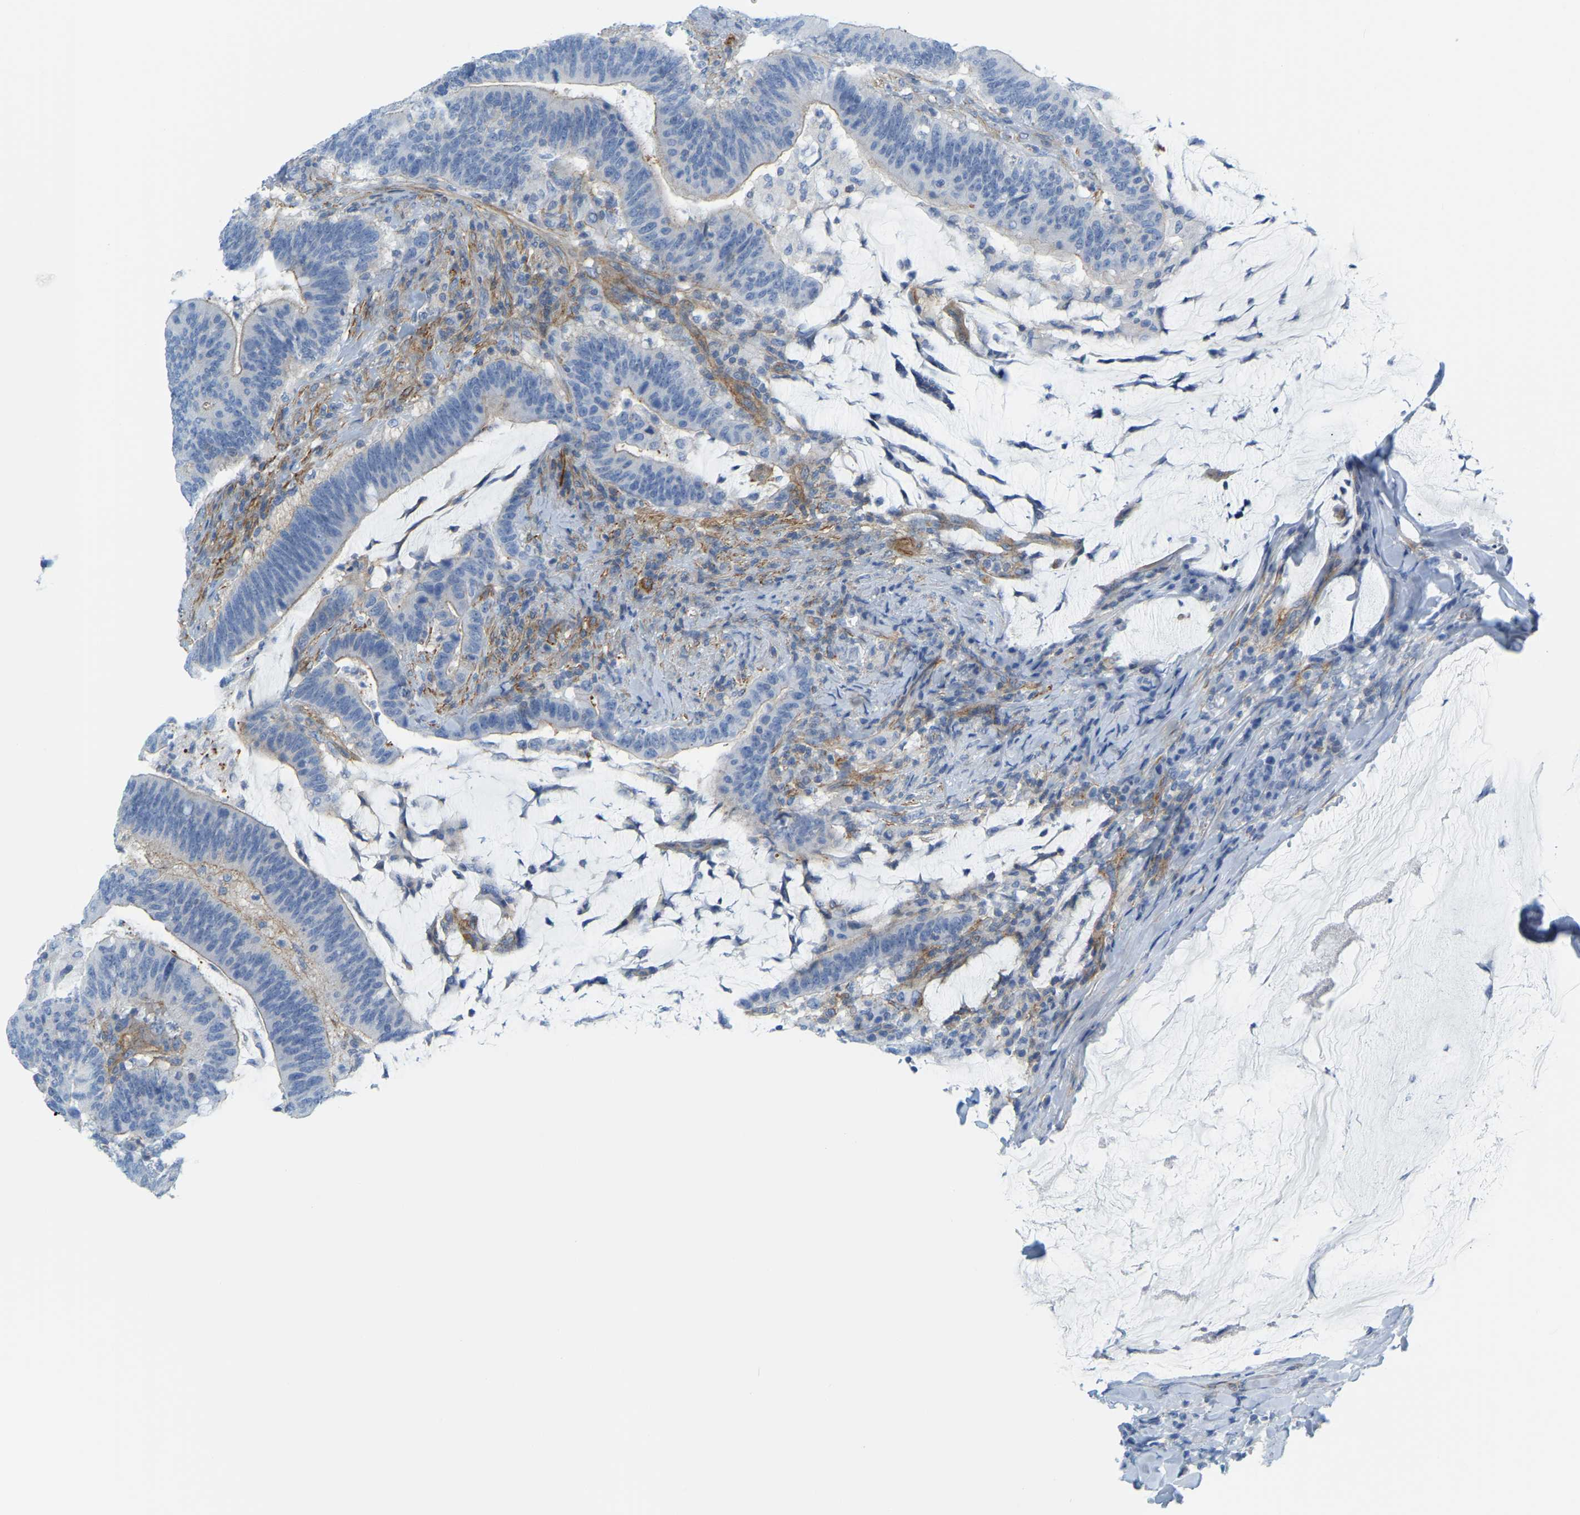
{"staining": {"intensity": "weak", "quantity": "<25%", "location": "cytoplasmic/membranous"}, "tissue": "colorectal cancer", "cell_type": "Tumor cells", "image_type": "cancer", "snomed": [{"axis": "morphology", "description": "Normal tissue, NOS"}, {"axis": "morphology", "description": "Adenocarcinoma, NOS"}, {"axis": "topography", "description": "Colon"}], "caption": "IHC image of neoplastic tissue: human colorectal adenocarcinoma stained with DAB (3,3'-diaminobenzidine) reveals no significant protein staining in tumor cells.", "gene": "MYL3", "patient": {"sex": "female", "age": 66}}